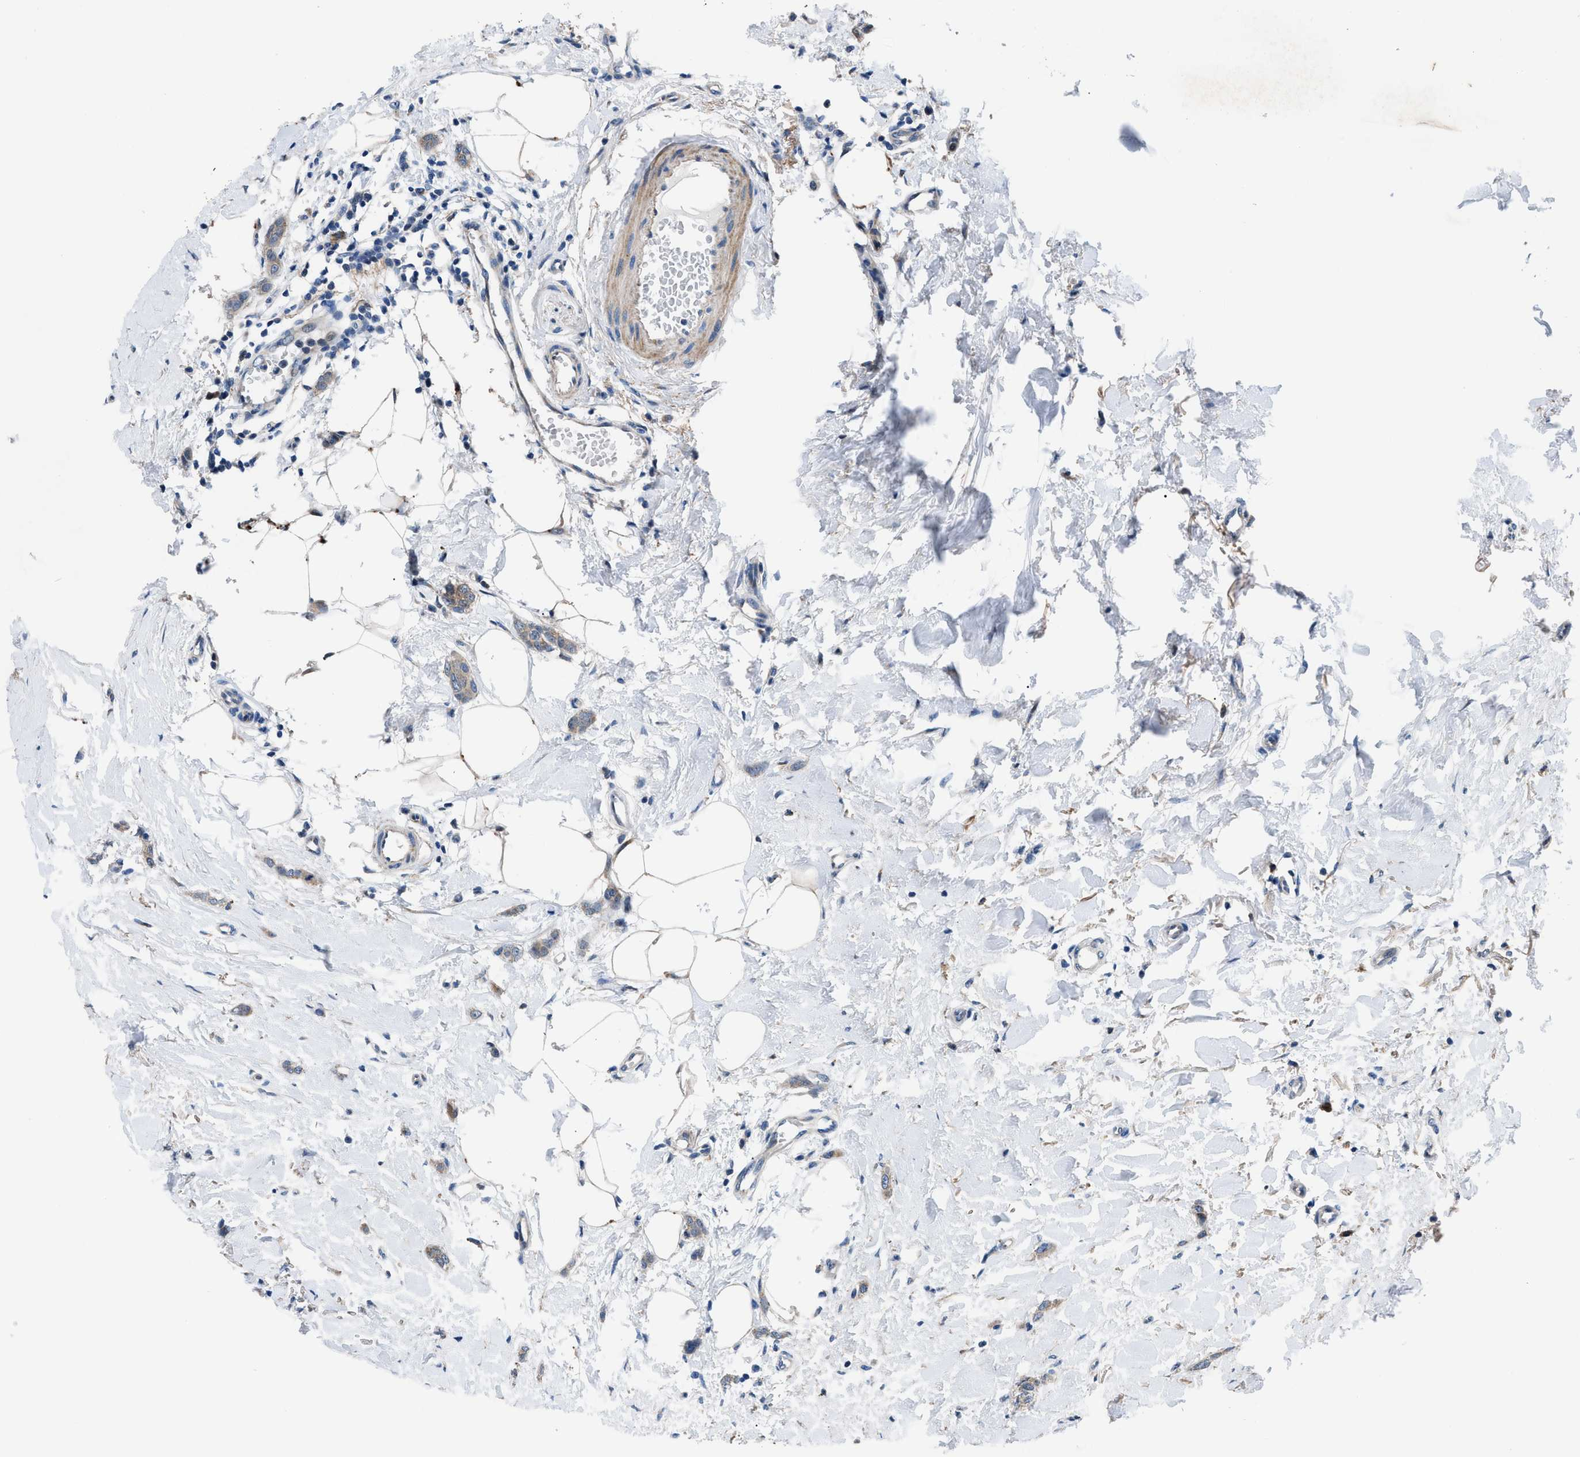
{"staining": {"intensity": "weak", "quantity": ">75%", "location": "cytoplasmic/membranous"}, "tissue": "breast cancer", "cell_type": "Tumor cells", "image_type": "cancer", "snomed": [{"axis": "morphology", "description": "Lobular carcinoma"}, {"axis": "topography", "description": "Skin"}, {"axis": "topography", "description": "Breast"}], "caption": "A brown stain shows weak cytoplasmic/membranous positivity of a protein in human breast cancer (lobular carcinoma) tumor cells. The protein of interest is stained brown, and the nuclei are stained in blue (DAB IHC with brightfield microscopy, high magnification).", "gene": "UAP1", "patient": {"sex": "female", "age": 46}}